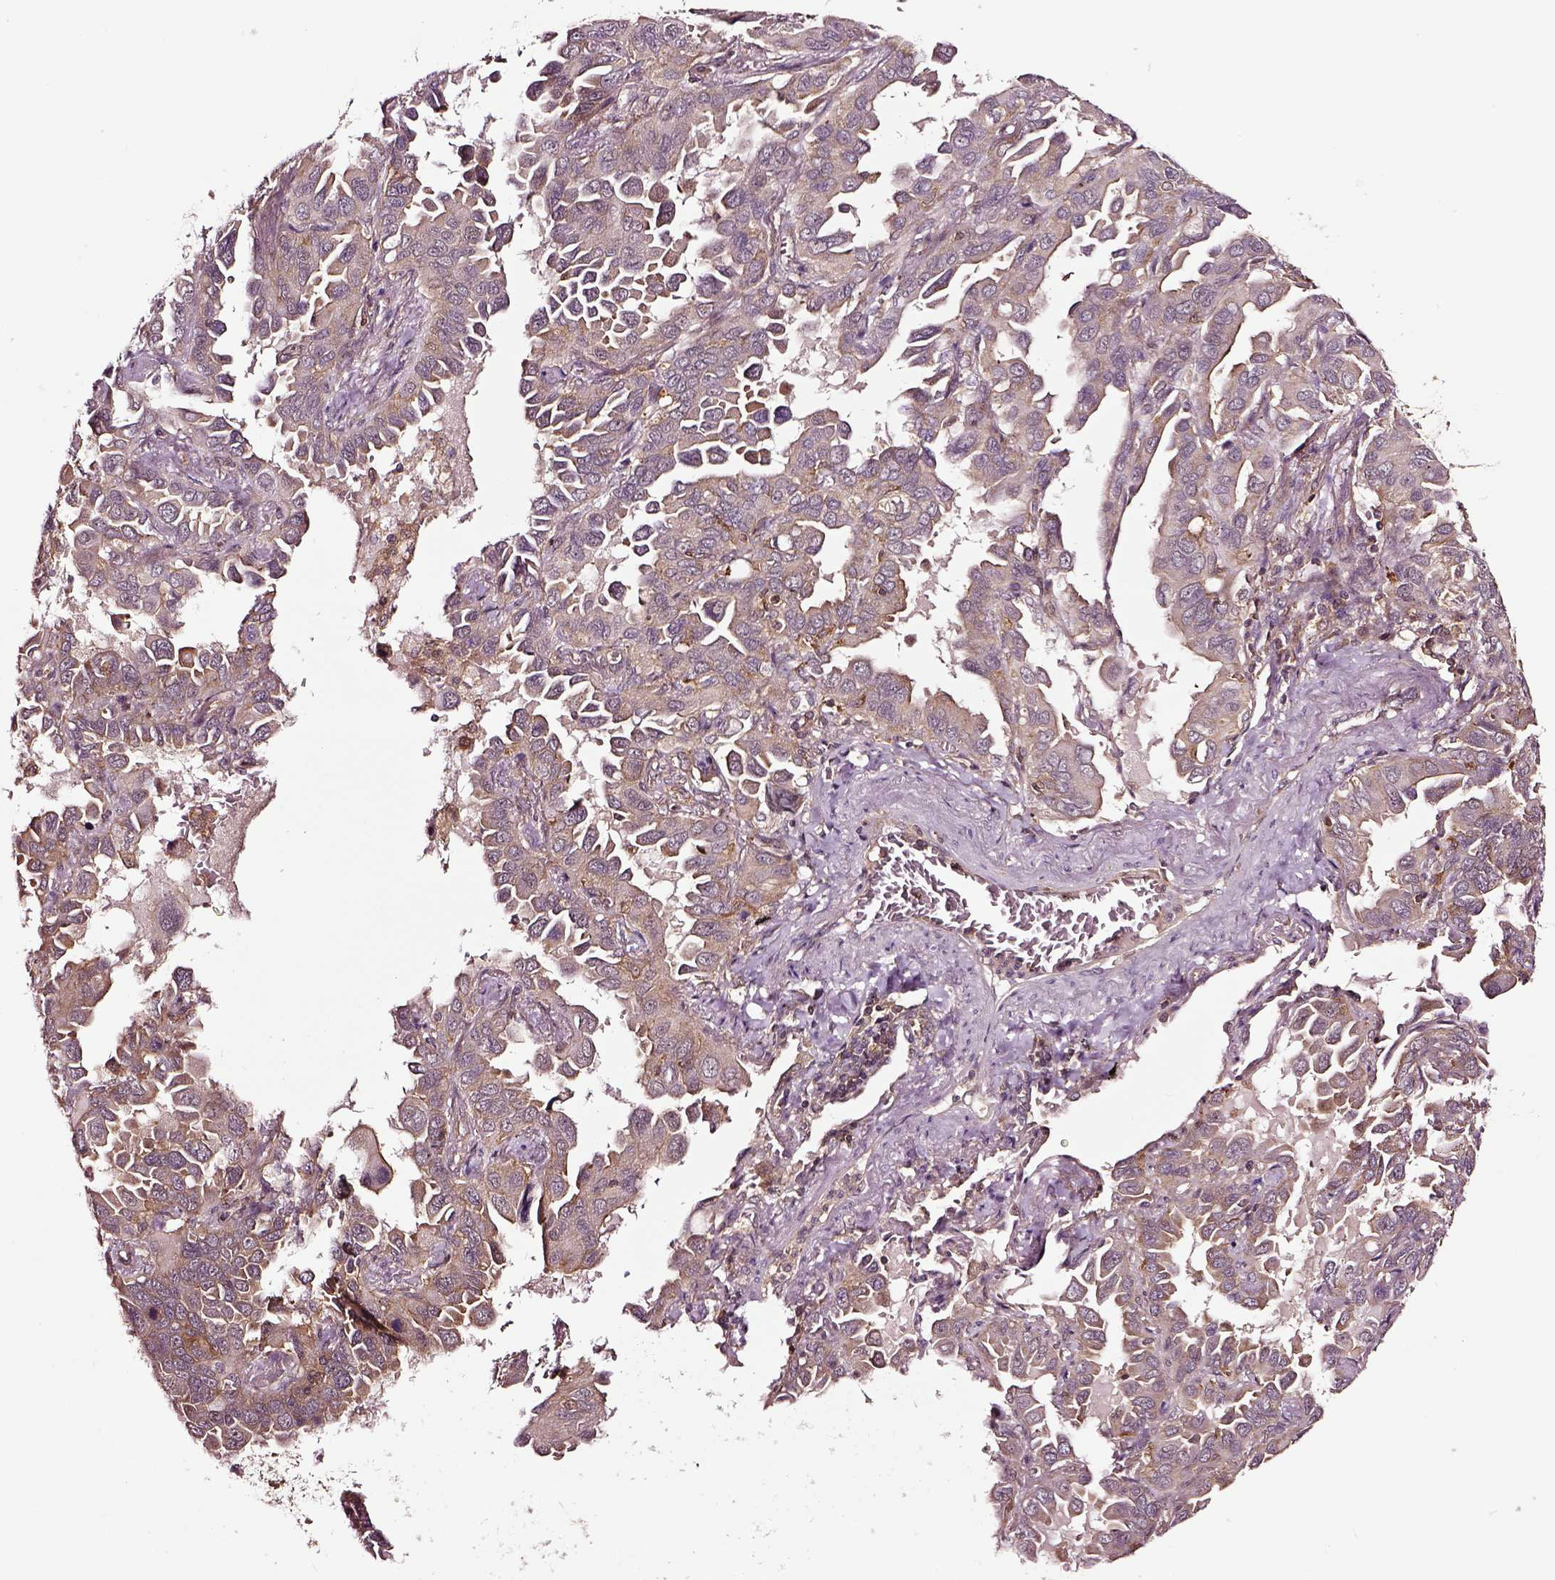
{"staining": {"intensity": "moderate", "quantity": ">75%", "location": "cytoplasmic/membranous"}, "tissue": "lung cancer", "cell_type": "Tumor cells", "image_type": "cancer", "snomed": [{"axis": "morphology", "description": "Adenocarcinoma, NOS"}, {"axis": "topography", "description": "Lung"}], "caption": "This is a photomicrograph of immunohistochemistry staining of lung cancer, which shows moderate staining in the cytoplasmic/membranous of tumor cells.", "gene": "RASSF5", "patient": {"sex": "male", "age": 64}}